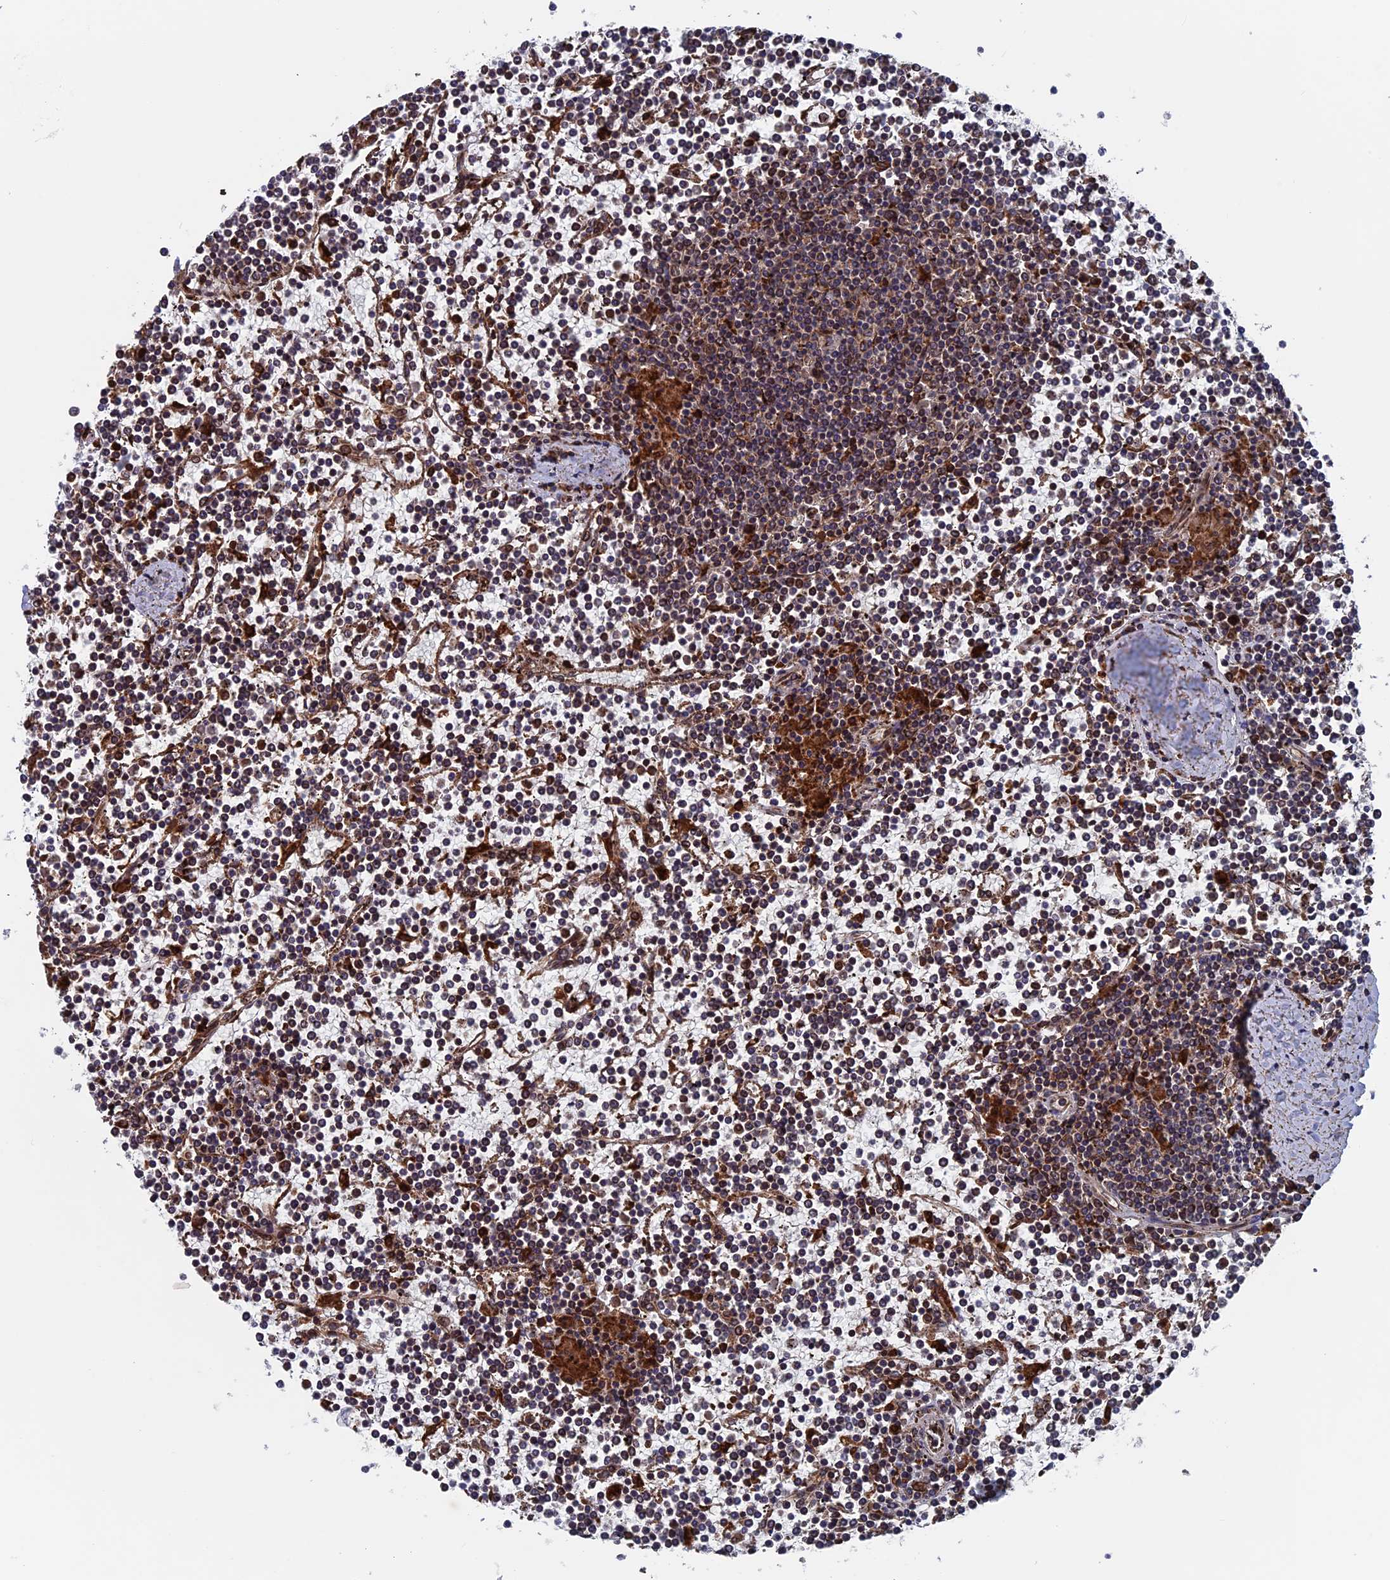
{"staining": {"intensity": "moderate", "quantity": "25%-75%", "location": "cytoplasmic/membranous"}, "tissue": "lymphoma", "cell_type": "Tumor cells", "image_type": "cancer", "snomed": [{"axis": "morphology", "description": "Malignant lymphoma, non-Hodgkin's type, Low grade"}, {"axis": "topography", "description": "Spleen"}], "caption": "Low-grade malignant lymphoma, non-Hodgkin's type stained with a protein marker demonstrates moderate staining in tumor cells.", "gene": "RPUSD1", "patient": {"sex": "female", "age": 19}}